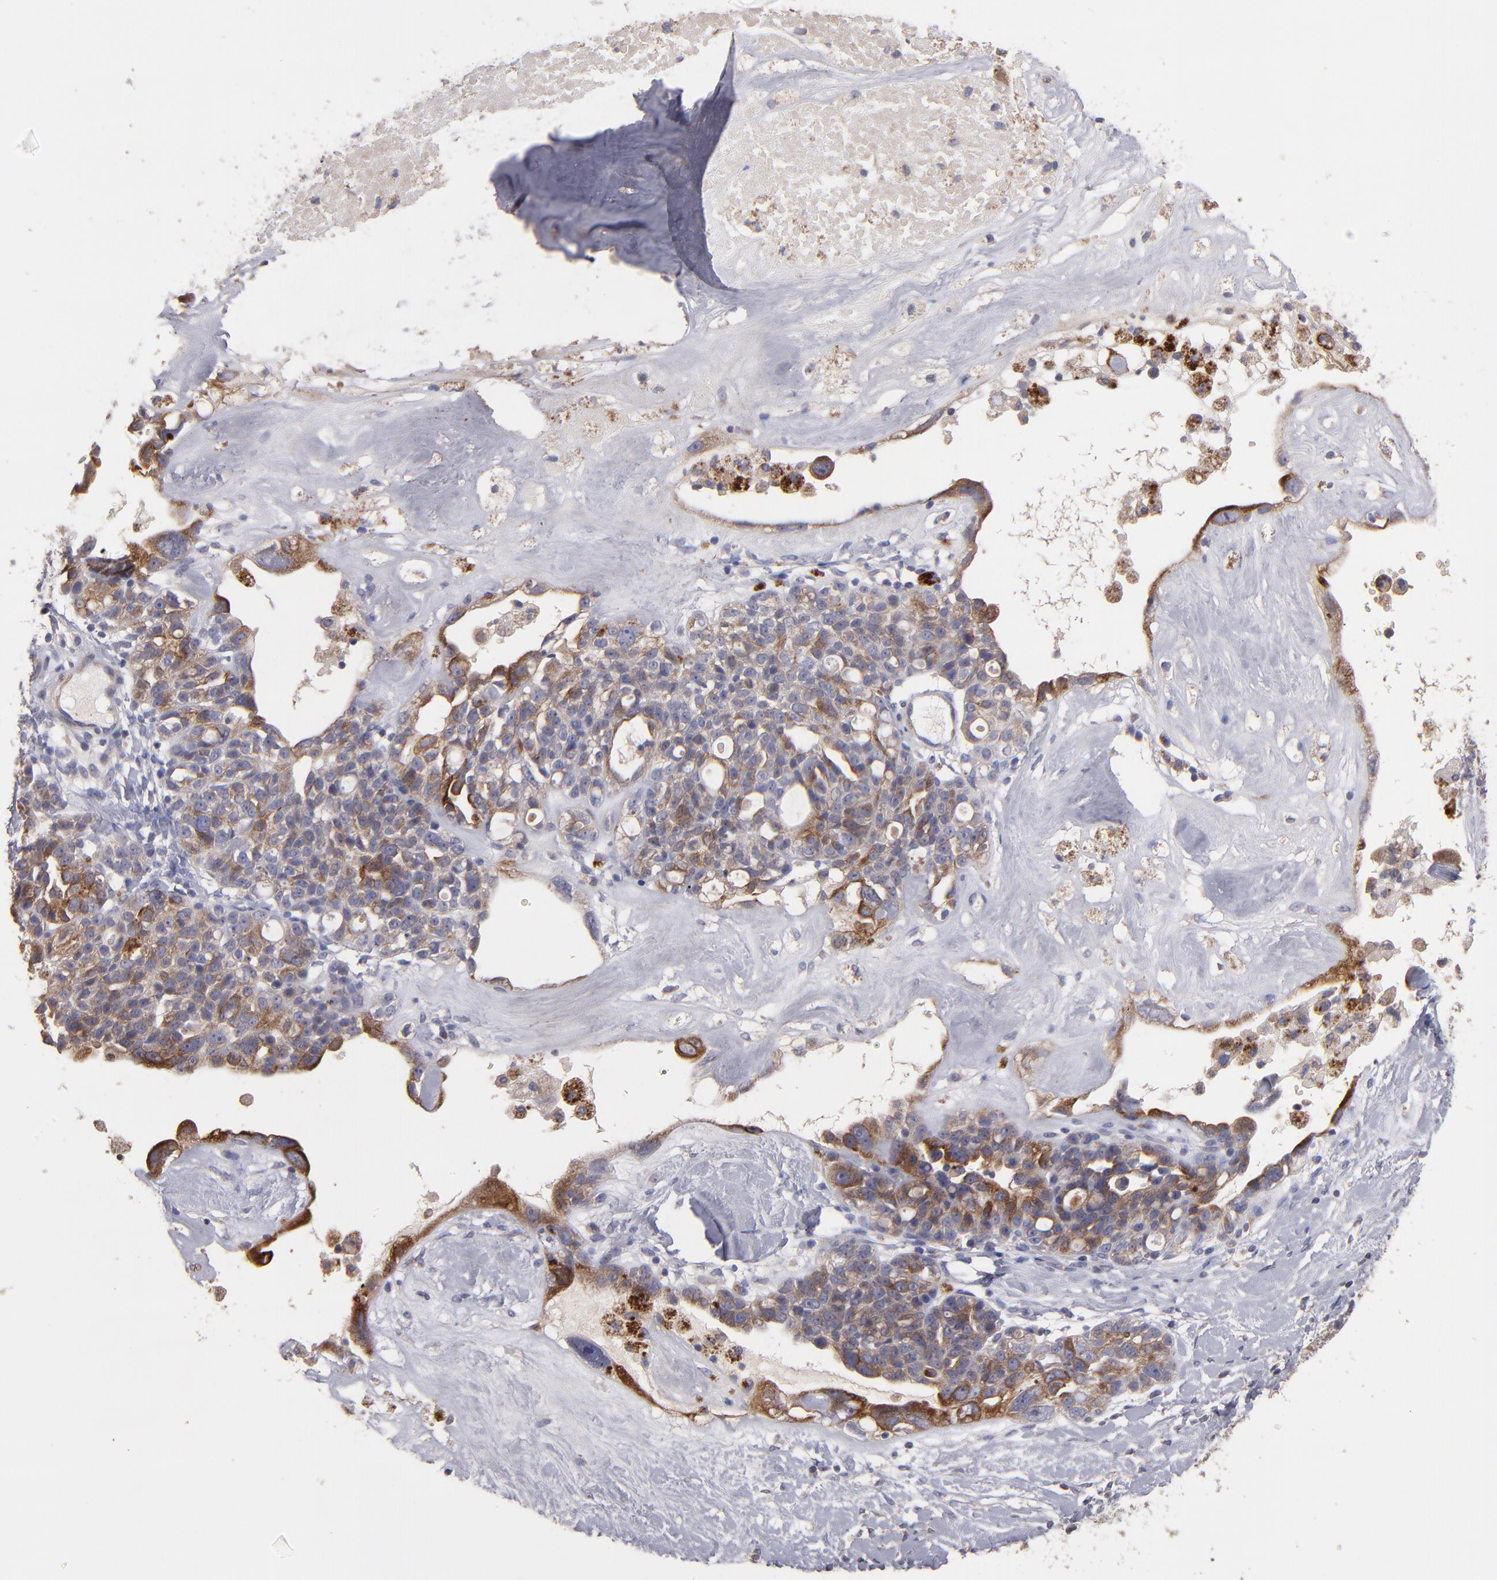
{"staining": {"intensity": "moderate", "quantity": "25%-75%", "location": "cytoplasmic/membranous"}, "tissue": "ovarian cancer", "cell_type": "Tumor cells", "image_type": "cancer", "snomed": [{"axis": "morphology", "description": "Cystadenocarcinoma, serous, NOS"}, {"axis": "topography", "description": "Ovary"}], "caption": "Protein expression analysis of human ovarian cancer reveals moderate cytoplasmic/membranous staining in about 25%-75% of tumor cells.", "gene": "MAGEE1", "patient": {"sex": "female", "age": 66}}